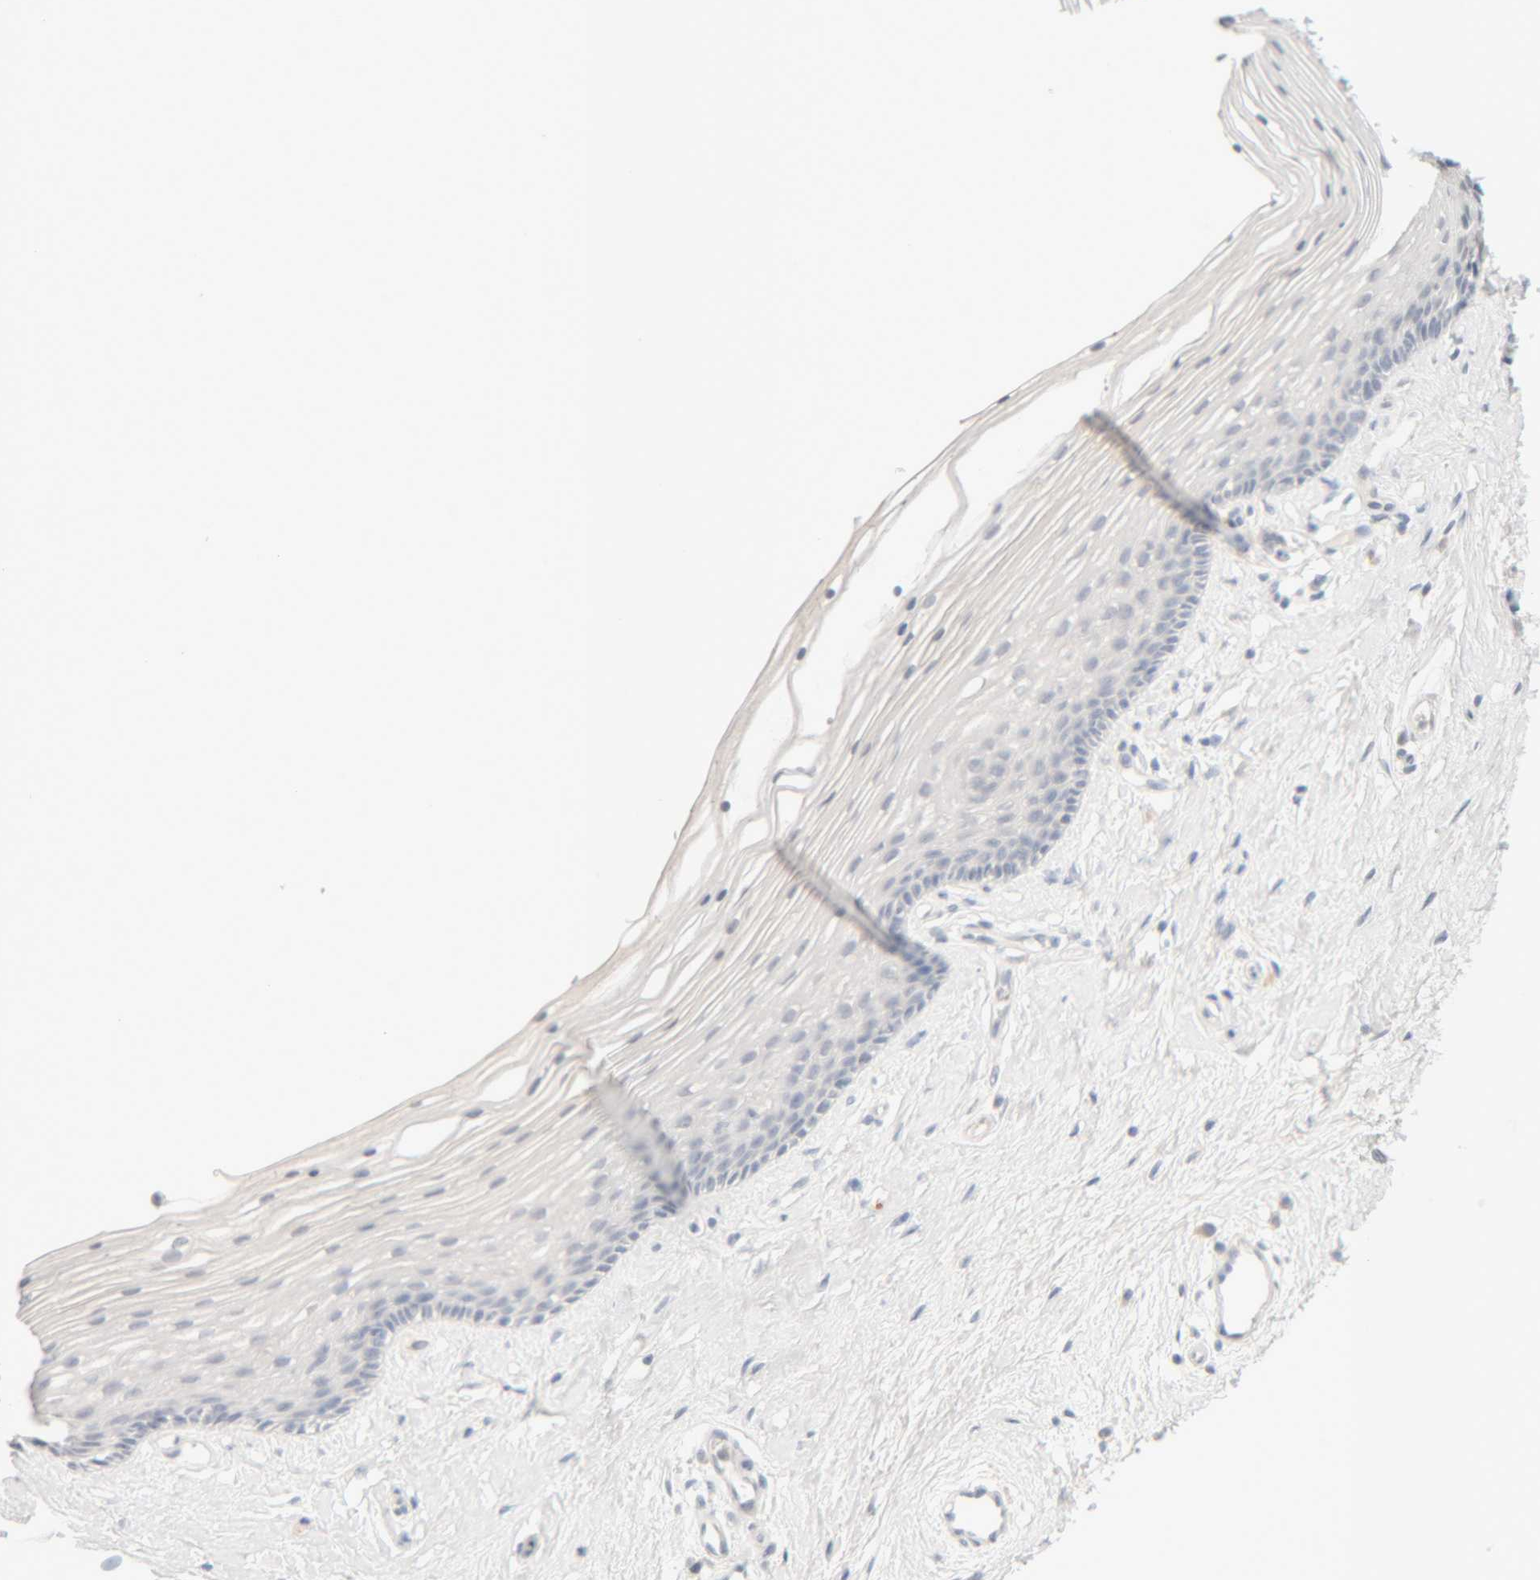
{"staining": {"intensity": "negative", "quantity": "none", "location": "none"}, "tissue": "vagina", "cell_type": "Squamous epithelial cells", "image_type": "normal", "snomed": [{"axis": "morphology", "description": "Normal tissue, NOS"}, {"axis": "topography", "description": "Vagina"}], "caption": "High power microscopy photomicrograph of an immunohistochemistry (IHC) image of unremarkable vagina, revealing no significant staining in squamous epithelial cells.", "gene": "RIDA", "patient": {"sex": "female", "age": 46}}